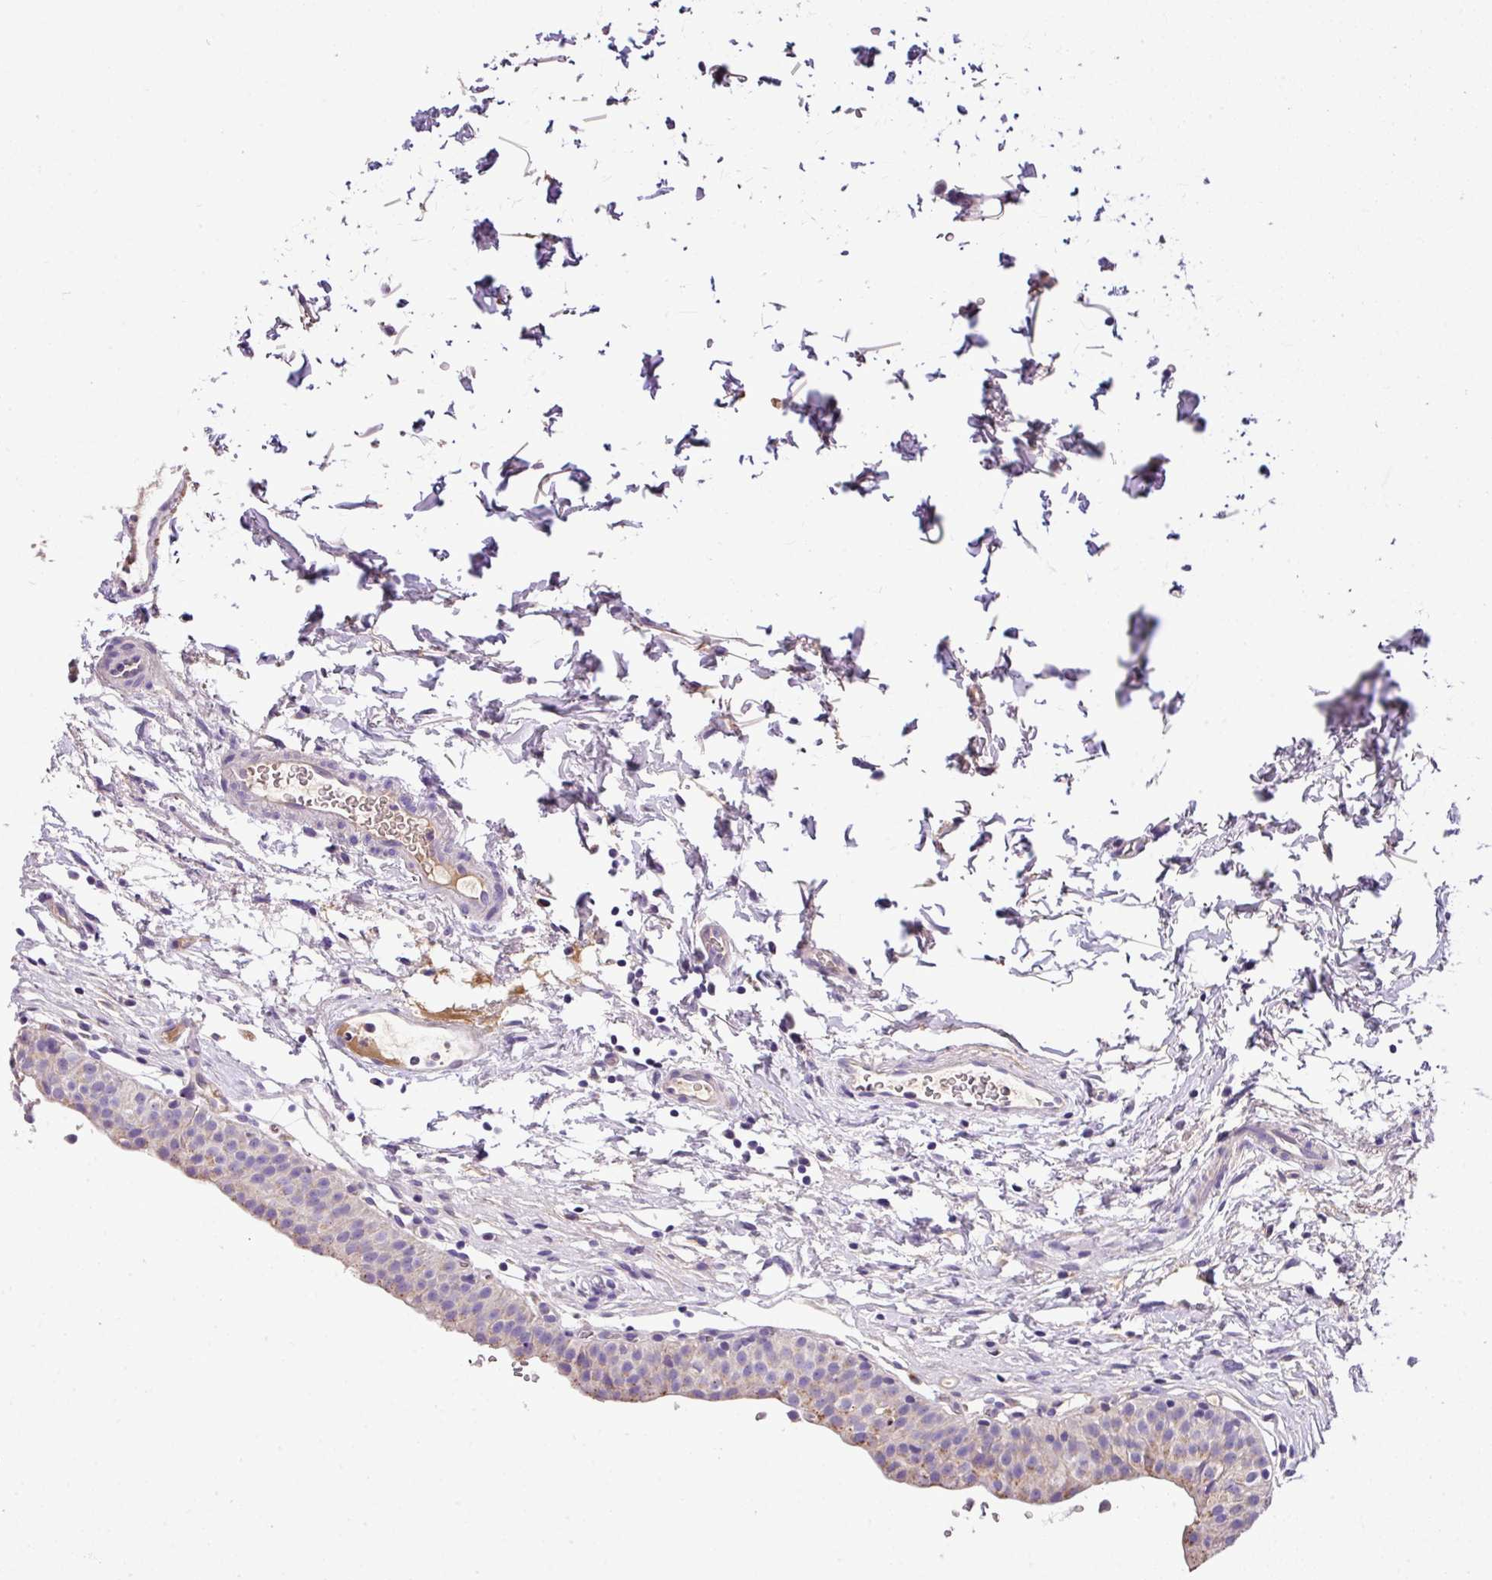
{"staining": {"intensity": "negative", "quantity": "none", "location": "none"}, "tissue": "urinary bladder", "cell_type": "Urothelial cells", "image_type": "normal", "snomed": [{"axis": "morphology", "description": "Normal tissue, NOS"}, {"axis": "topography", "description": "Urinary bladder"}, {"axis": "topography", "description": "Peripheral nerve tissue"}], "caption": "Immunohistochemistry micrograph of benign urinary bladder: urinary bladder stained with DAB exhibits no significant protein expression in urothelial cells. (DAB (3,3'-diaminobenzidine) immunohistochemistry (IHC) visualized using brightfield microscopy, high magnification).", "gene": "ANXA2R", "patient": {"sex": "male", "age": 55}}